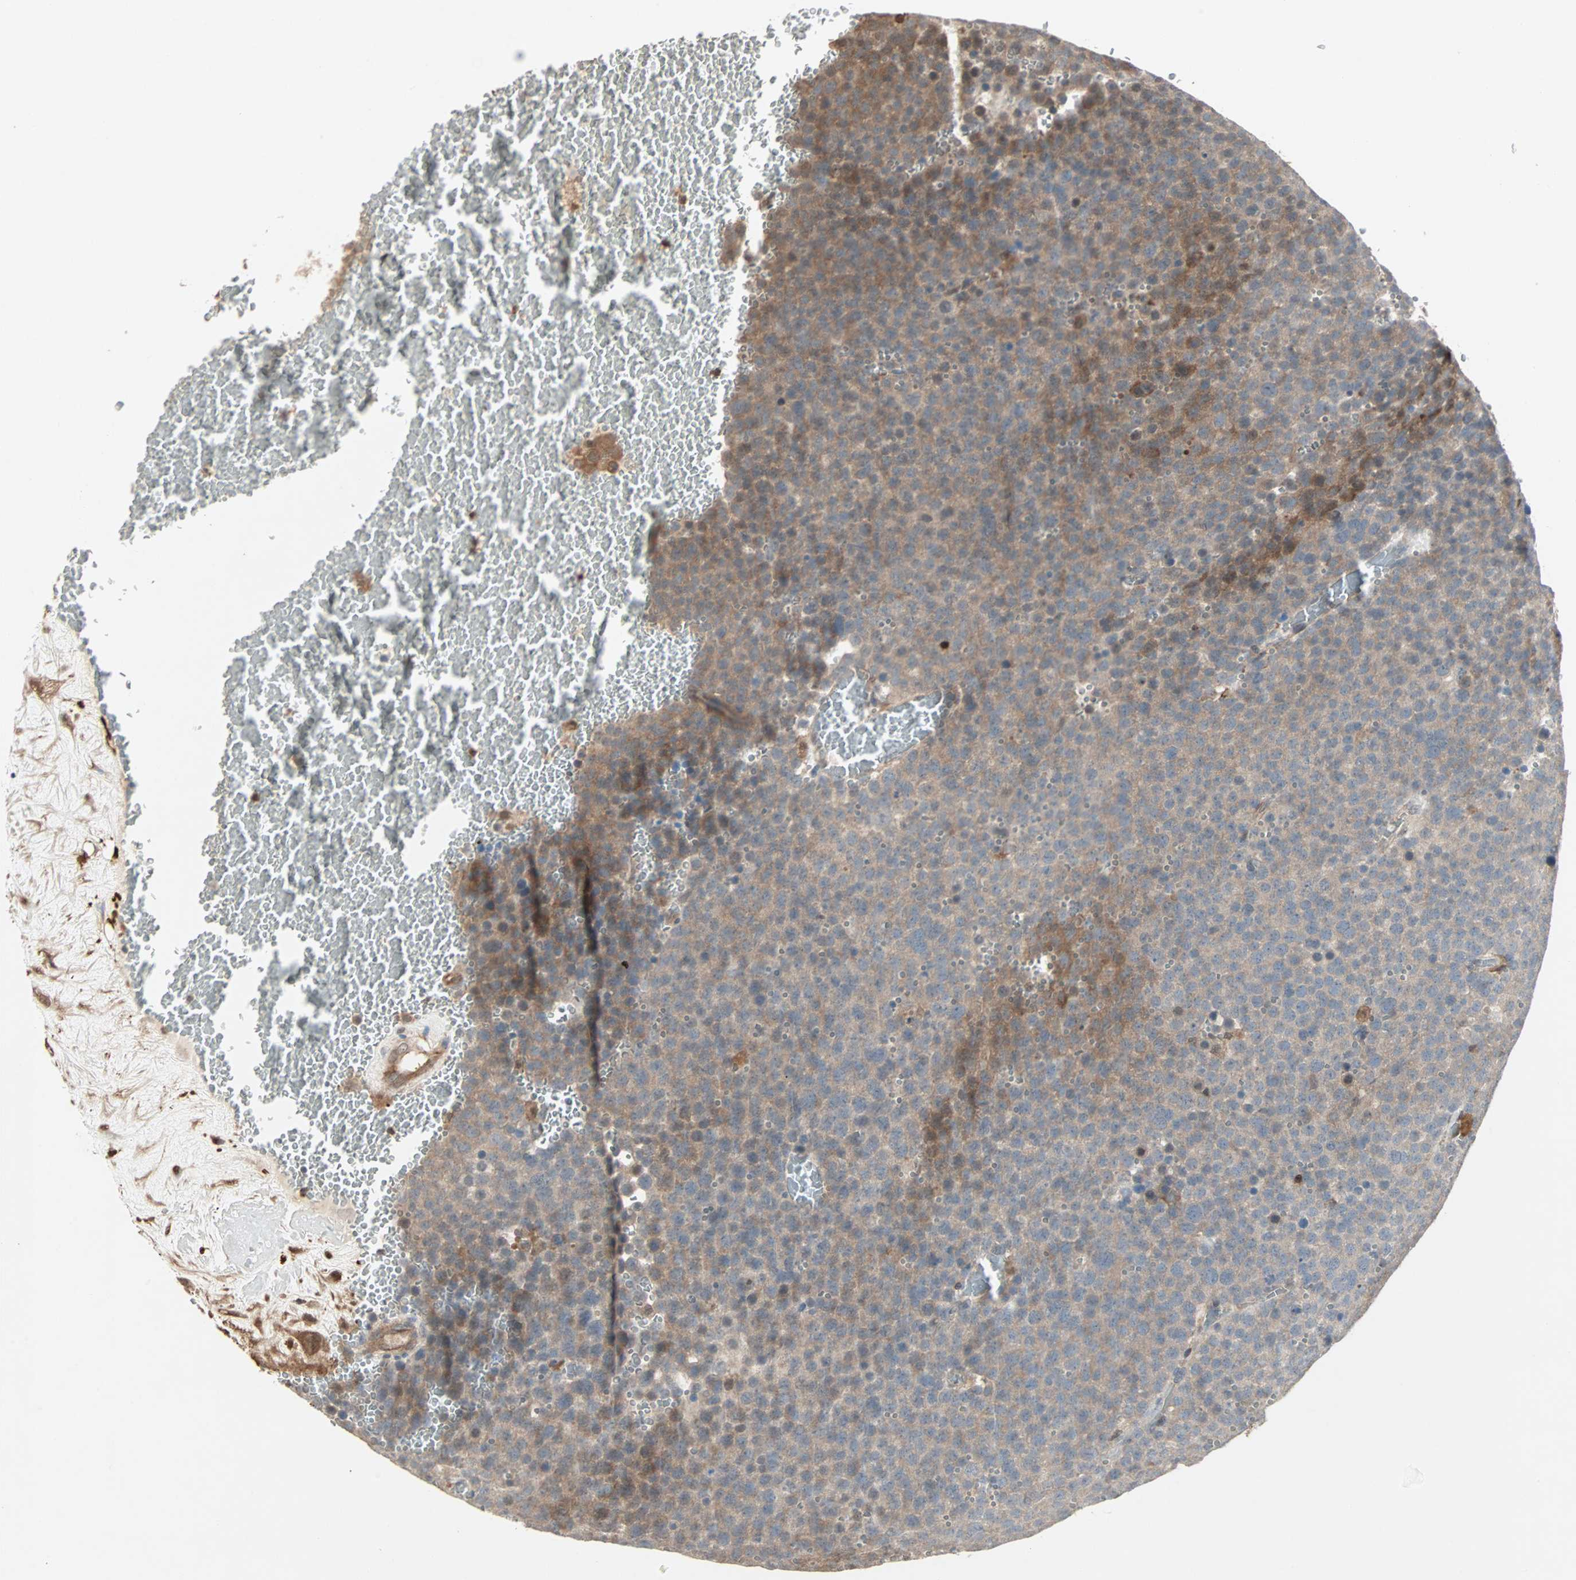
{"staining": {"intensity": "moderate", "quantity": ">75%", "location": "cytoplasmic/membranous"}, "tissue": "testis cancer", "cell_type": "Tumor cells", "image_type": "cancer", "snomed": [{"axis": "morphology", "description": "Seminoma, NOS"}, {"axis": "topography", "description": "Testis"}], "caption": "Protein expression by immunohistochemistry reveals moderate cytoplasmic/membranous staining in approximately >75% of tumor cells in testis seminoma.", "gene": "DRG2", "patient": {"sex": "male", "age": 71}}